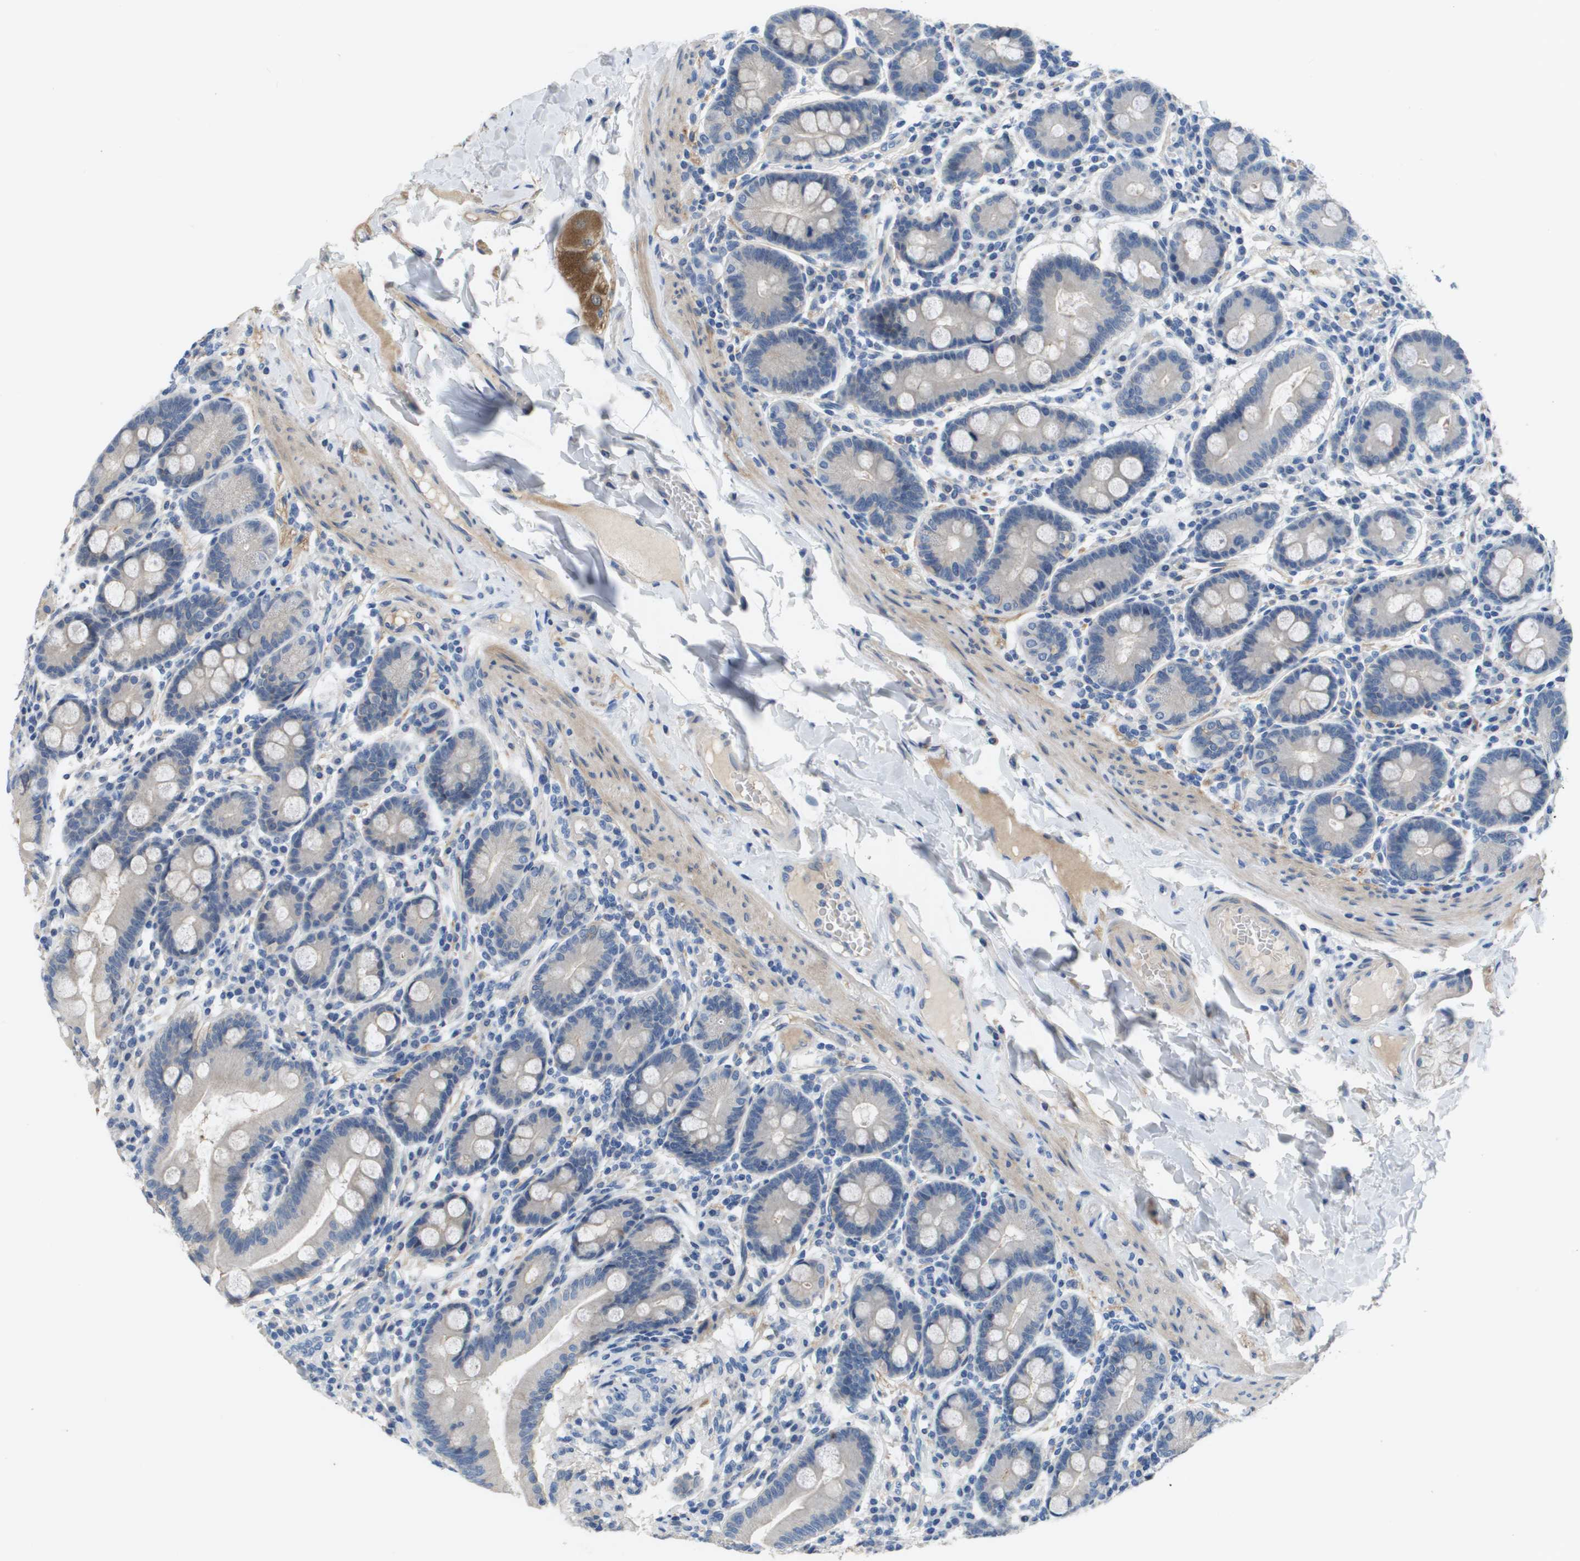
{"staining": {"intensity": "negative", "quantity": "none", "location": "none"}, "tissue": "duodenum", "cell_type": "Glandular cells", "image_type": "normal", "snomed": [{"axis": "morphology", "description": "Normal tissue, NOS"}, {"axis": "topography", "description": "Duodenum"}], "caption": "DAB (3,3'-diaminobenzidine) immunohistochemical staining of normal duodenum exhibits no significant positivity in glandular cells. (DAB (3,3'-diaminobenzidine) immunohistochemistry with hematoxylin counter stain).", "gene": "NCS1", "patient": {"sex": "male", "age": 50}}